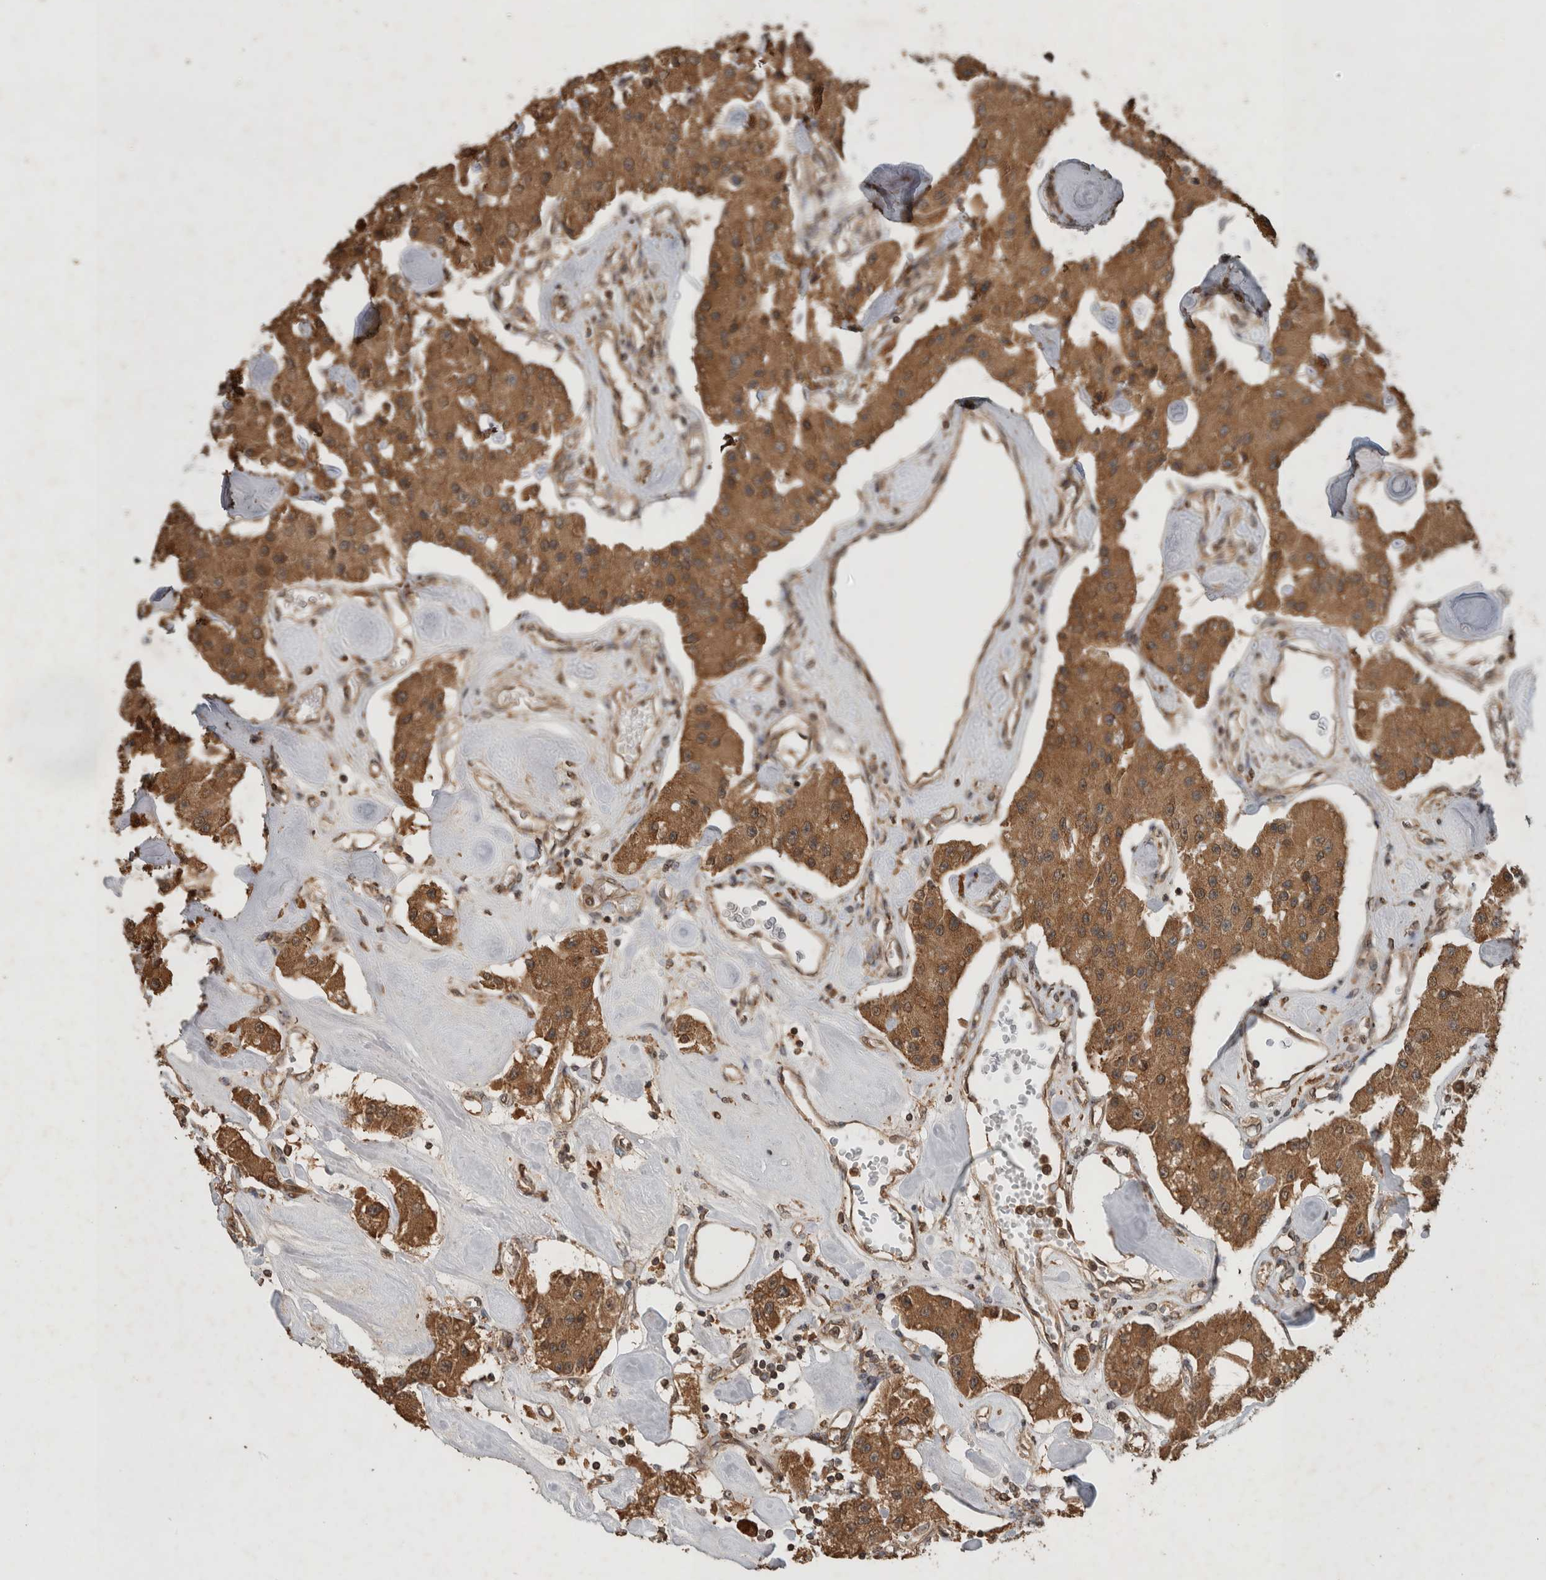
{"staining": {"intensity": "moderate", "quantity": ">75%", "location": "cytoplasmic/membranous"}, "tissue": "carcinoid", "cell_type": "Tumor cells", "image_type": "cancer", "snomed": [{"axis": "morphology", "description": "Carcinoid, malignant, NOS"}, {"axis": "topography", "description": "Pancreas"}], "caption": "Carcinoid stained with IHC shows moderate cytoplasmic/membranous expression in approximately >75% of tumor cells.", "gene": "OTUD7B", "patient": {"sex": "male", "age": 41}}